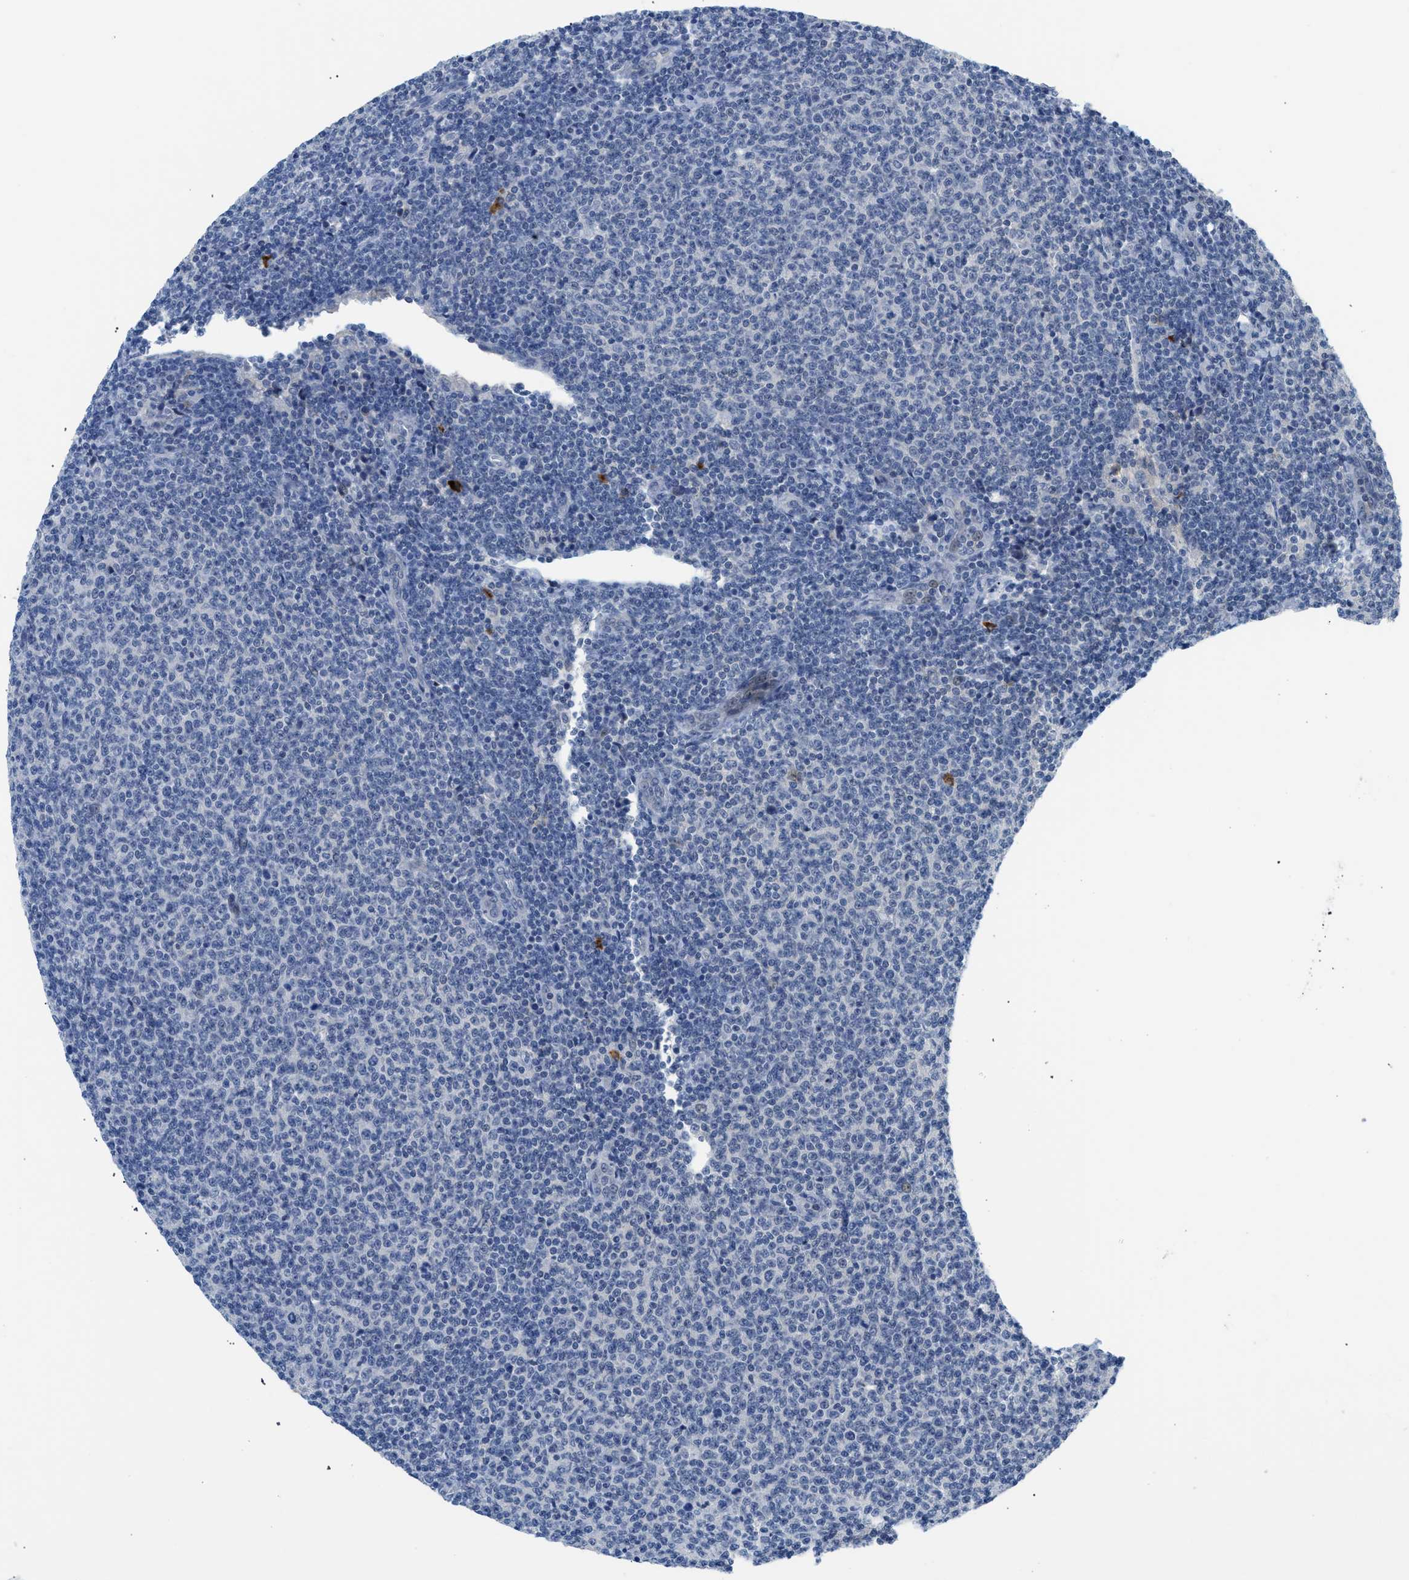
{"staining": {"intensity": "negative", "quantity": "none", "location": "none"}, "tissue": "lymphoma", "cell_type": "Tumor cells", "image_type": "cancer", "snomed": [{"axis": "morphology", "description": "Malignant lymphoma, non-Hodgkin's type, Low grade"}, {"axis": "topography", "description": "Lymph node"}], "caption": "The immunohistochemistry (IHC) image has no significant positivity in tumor cells of lymphoma tissue.", "gene": "OR9K2", "patient": {"sex": "male", "age": 66}}